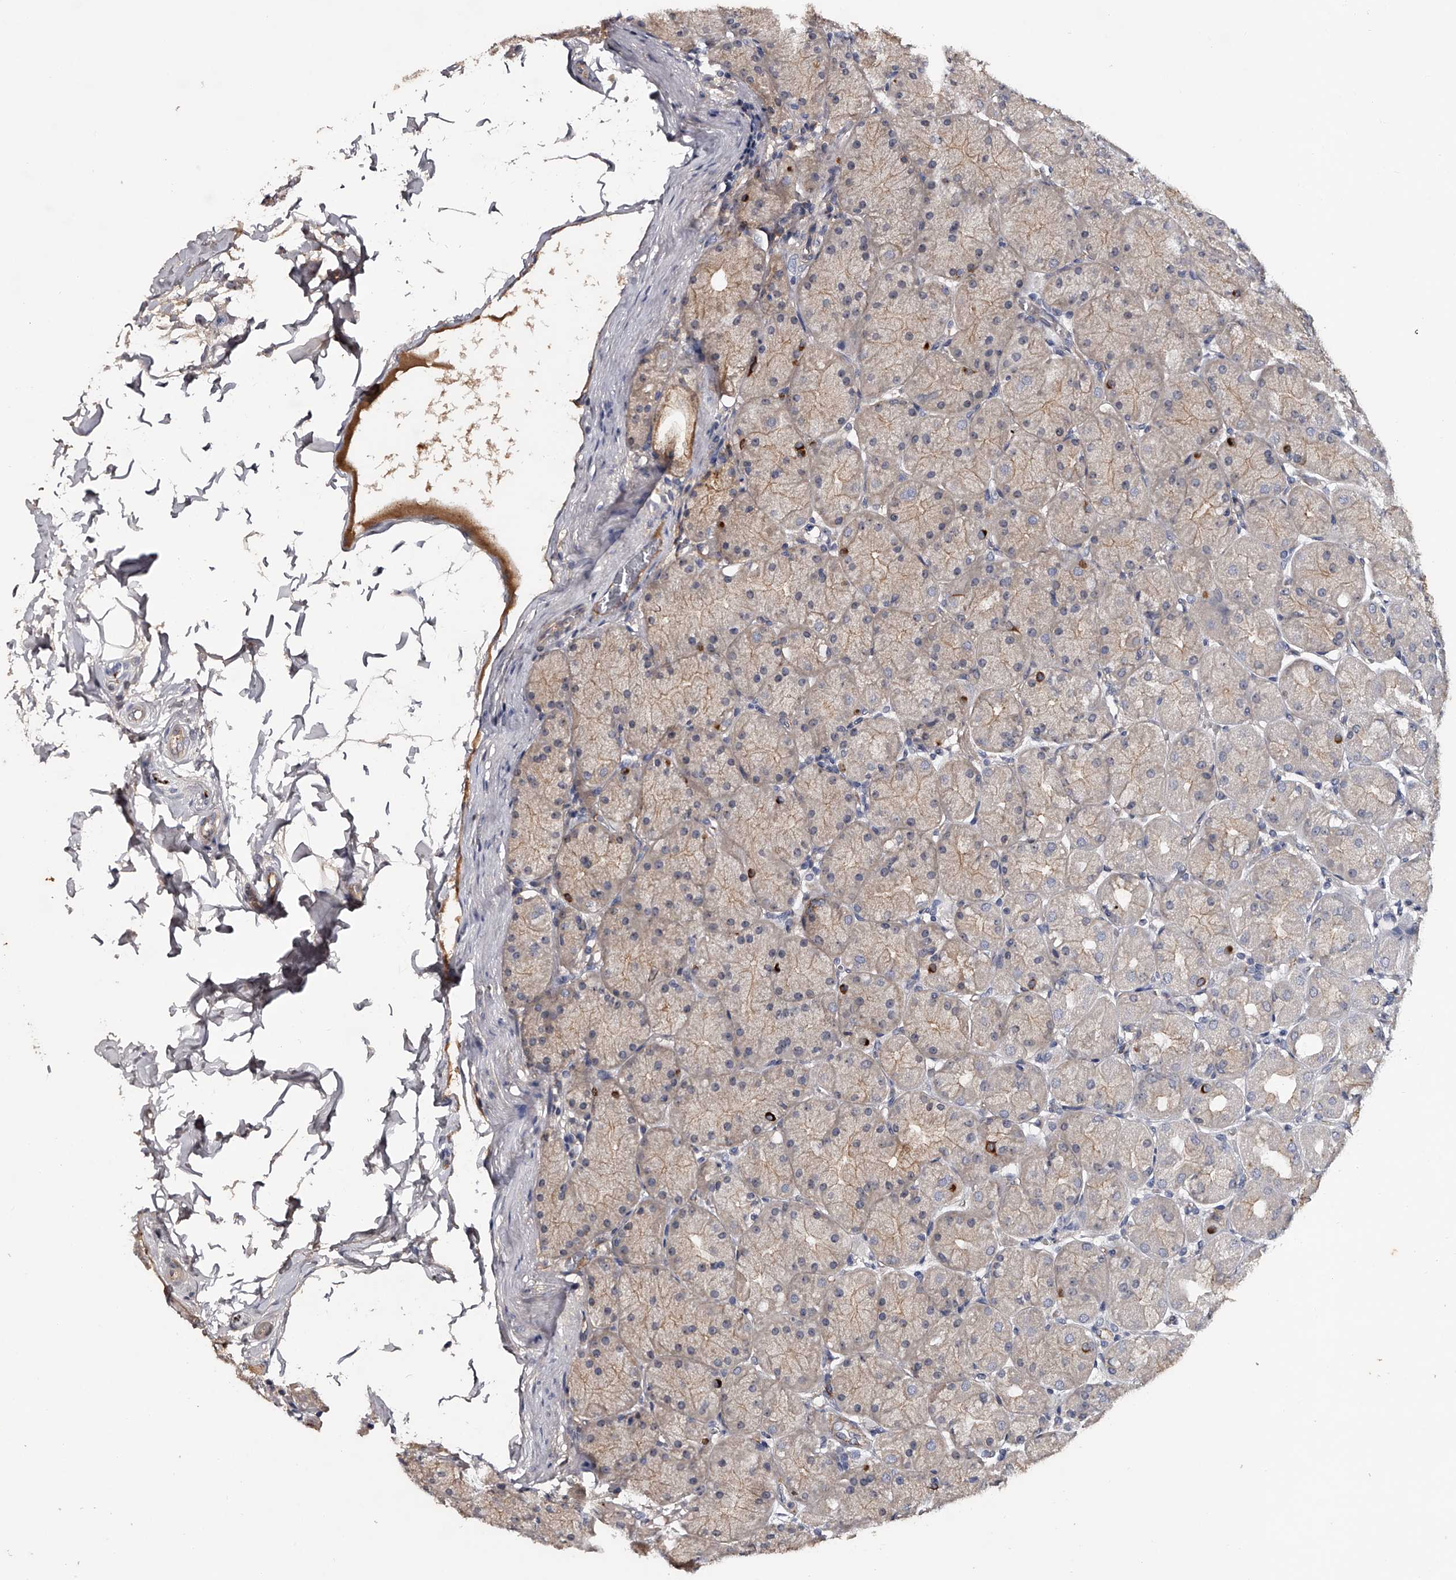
{"staining": {"intensity": "moderate", "quantity": "25%-75%", "location": "cytoplasmic/membranous"}, "tissue": "stomach", "cell_type": "Glandular cells", "image_type": "normal", "snomed": [{"axis": "morphology", "description": "Normal tissue, NOS"}, {"axis": "topography", "description": "Stomach, upper"}], "caption": "Brown immunohistochemical staining in normal human stomach reveals moderate cytoplasmic/membranous expression in about 25%-75% of glandular cells.", "gene": "MDN1", "patient": {"sex": "female", "age": 56}}